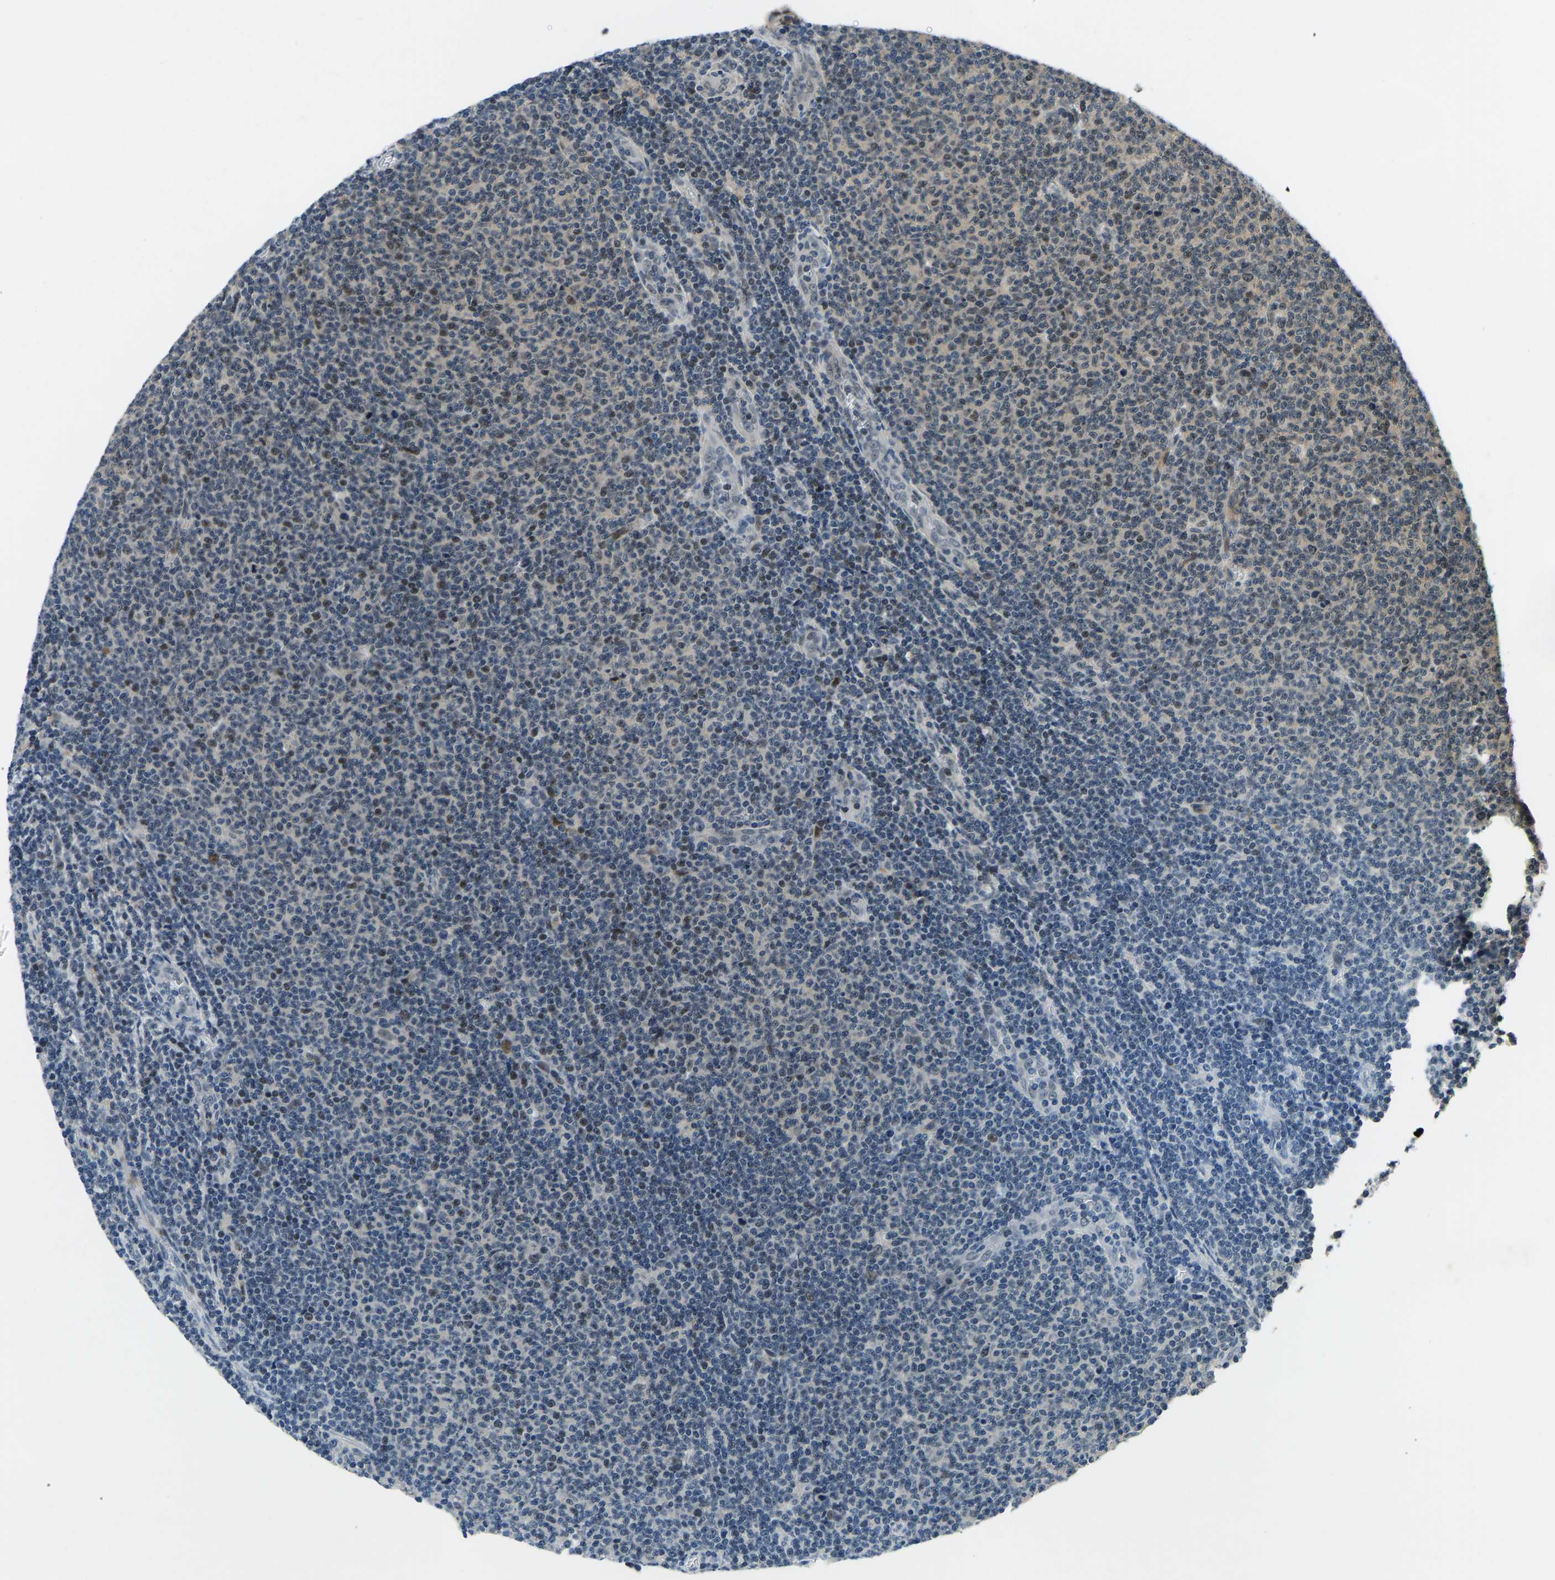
{"staining": {"intensity": "moderate", "quantity": "<25%", "location": "nuclear"}, "tissue": "lymphoma", "cell_type": "Tumor cells", "image_type": "cancer", "snomed": [{"axis": "morphology", "description": "Malignant lymphoma, non-Hodgkin's type, Low grade"}, {"axis": "topography", "description": "Lymph node"}], "caption": "Human lymphoma stained with a protein marker shows moderate staining in tumor cells.", "gene": "RLIM", "patient": {"sex": "male", "age": 66}}